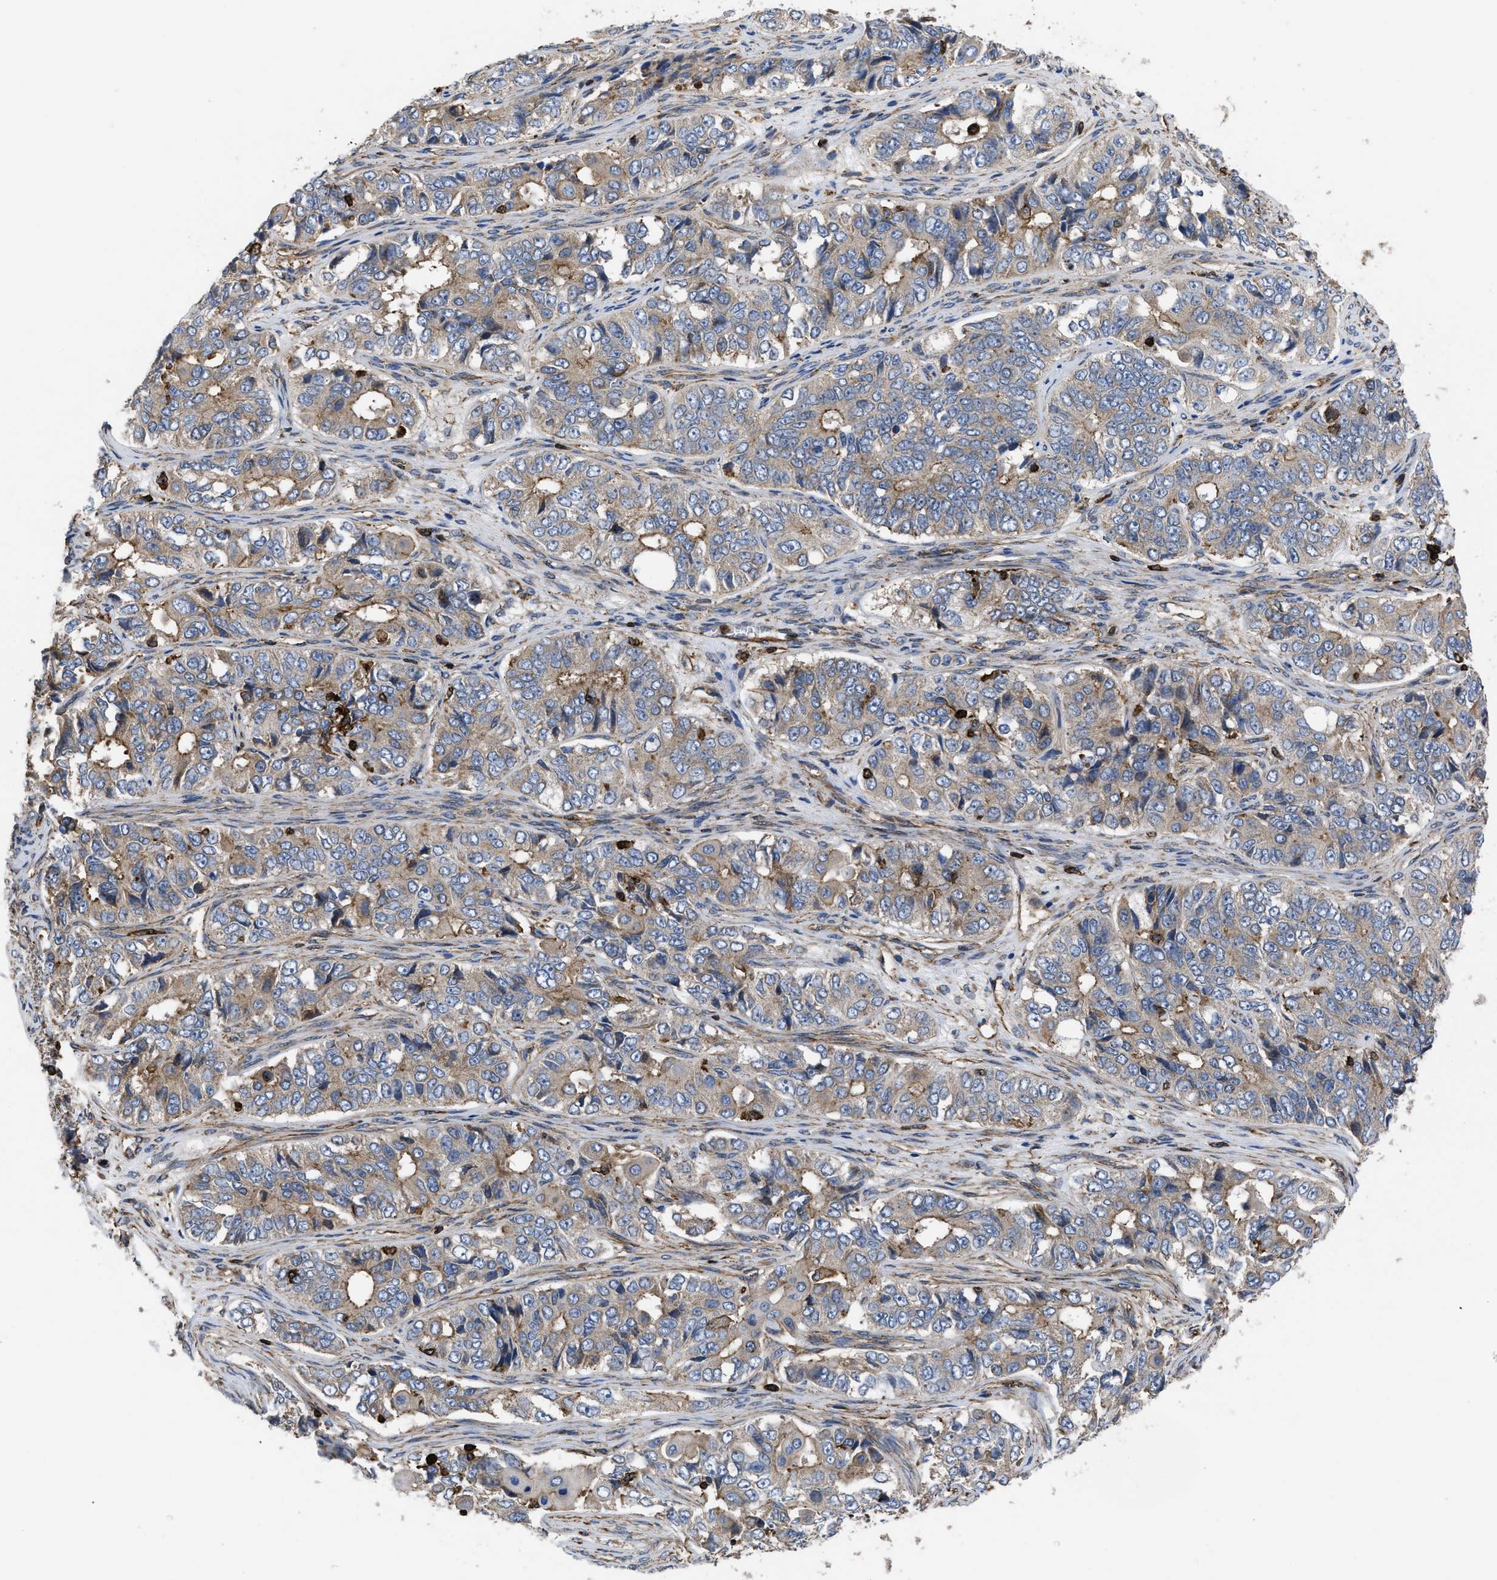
{"staining": {"intensity": "weak", "quantity": ">75%", "location": "cytoplasmic/membranous"}, "tissue": "ovarian cancer", "cell_type": "Tumor cells", "image_type": "cancer", "snomed": [{"axis": "morphology", "description": "Carcinoma, endometroid"}, {"axis": "topography", "description": "Ovary"}], "caption": "About >75% of tumor cells in ovarian cancer show weak cytoplasmic/membranous protein positivity as visualized by brown immunohistochemical staining.", "gene": "SCUBE2", "patient": {"sex": "female", "age": 51}}